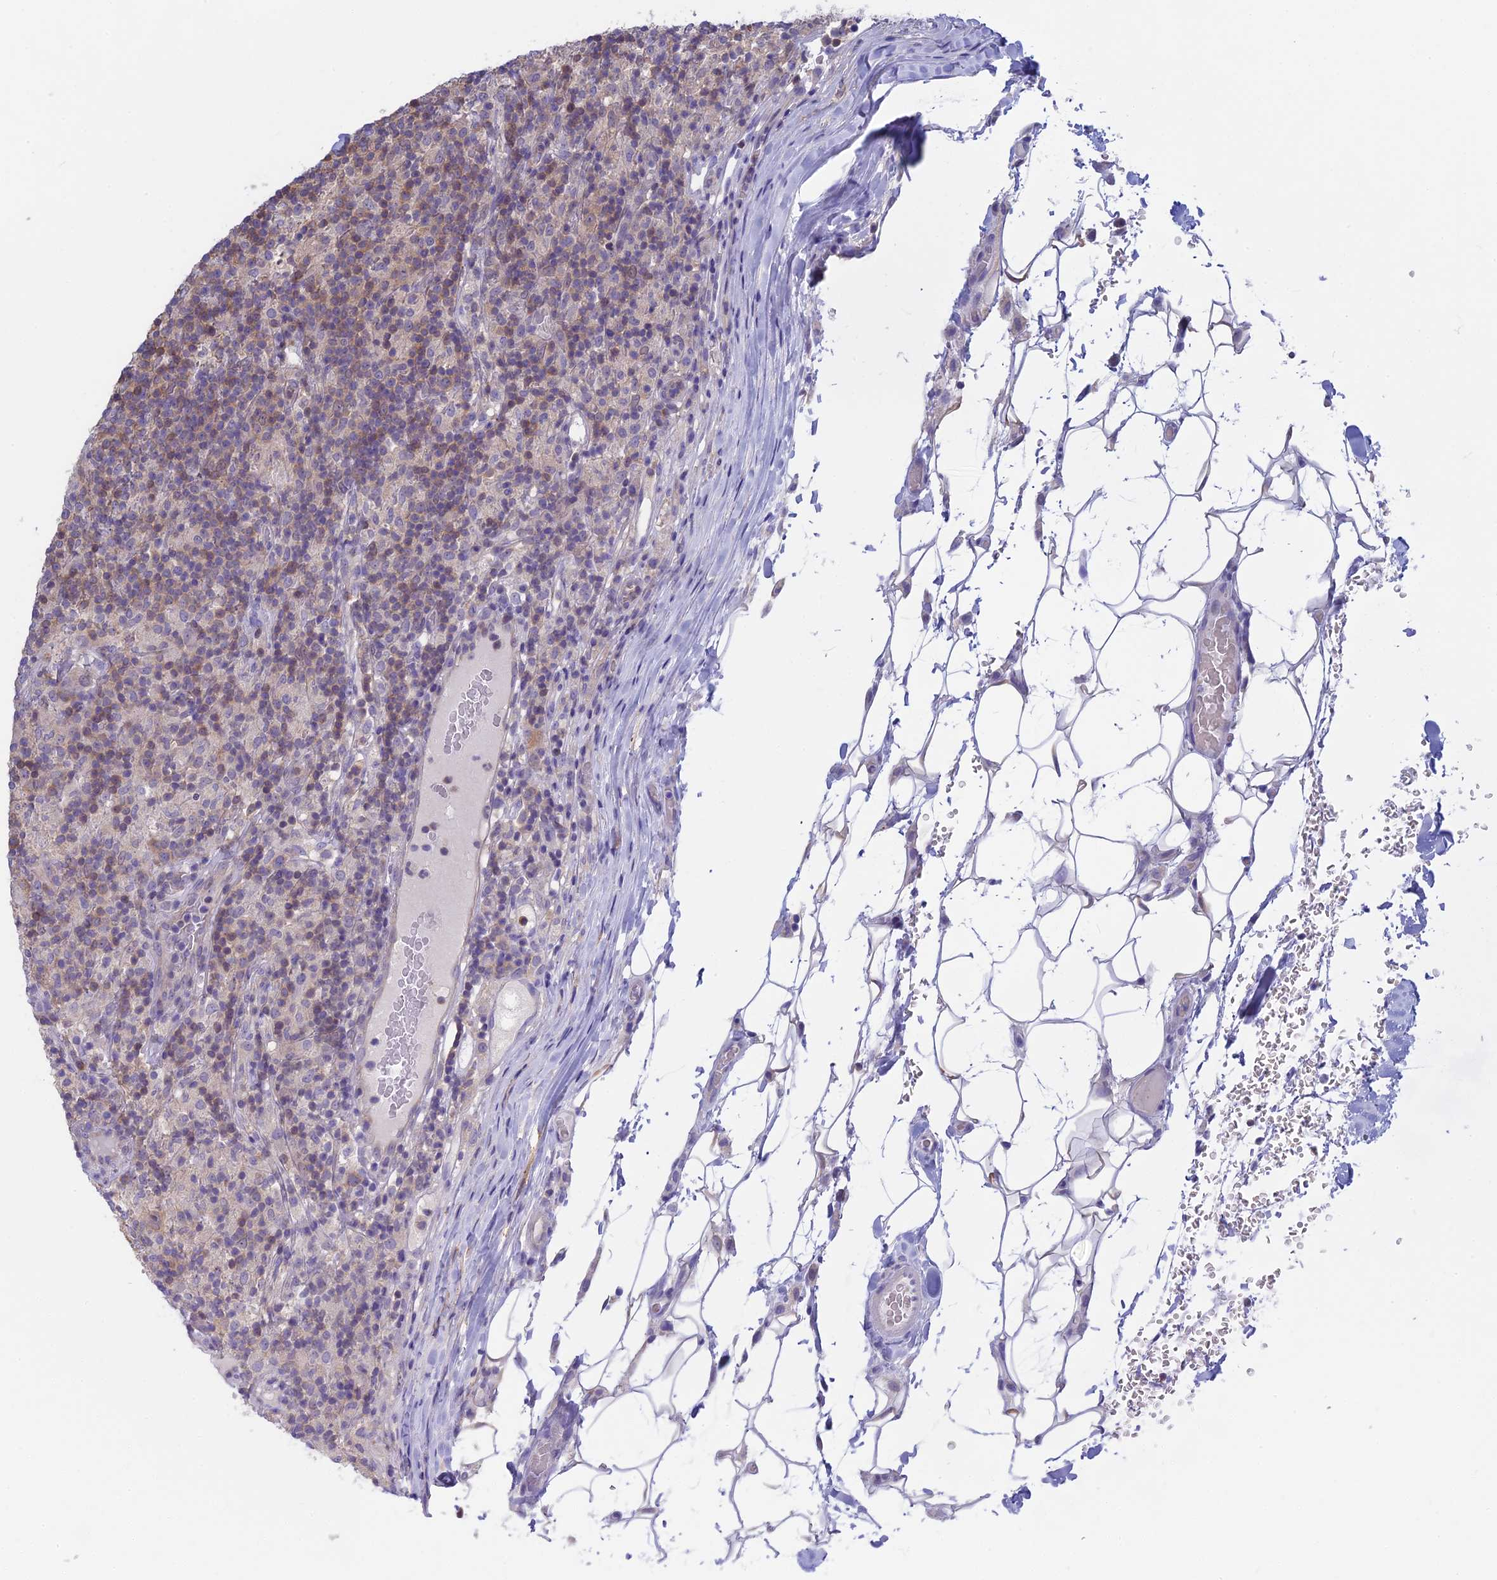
{"staining": {"intensity": "negative", "quantity": "none", "location": "none"}, "tissue": "lymphoma", "cell_type": "Tumor cells", "image_type": "cancer", "snomed": [{"axis": "morphology", "description": "Hodgkin's disease, NOS"}, {"axis": "topography", "description": "Lymph node"}], "caption": "IHC of human lymphoma shows no expression in tumor cells. (Brightfield microscopy of DAB immunohistochemistry at high magnification).", "gene": "SNAP91", "patient": {"sex": "male", "age": 70}}